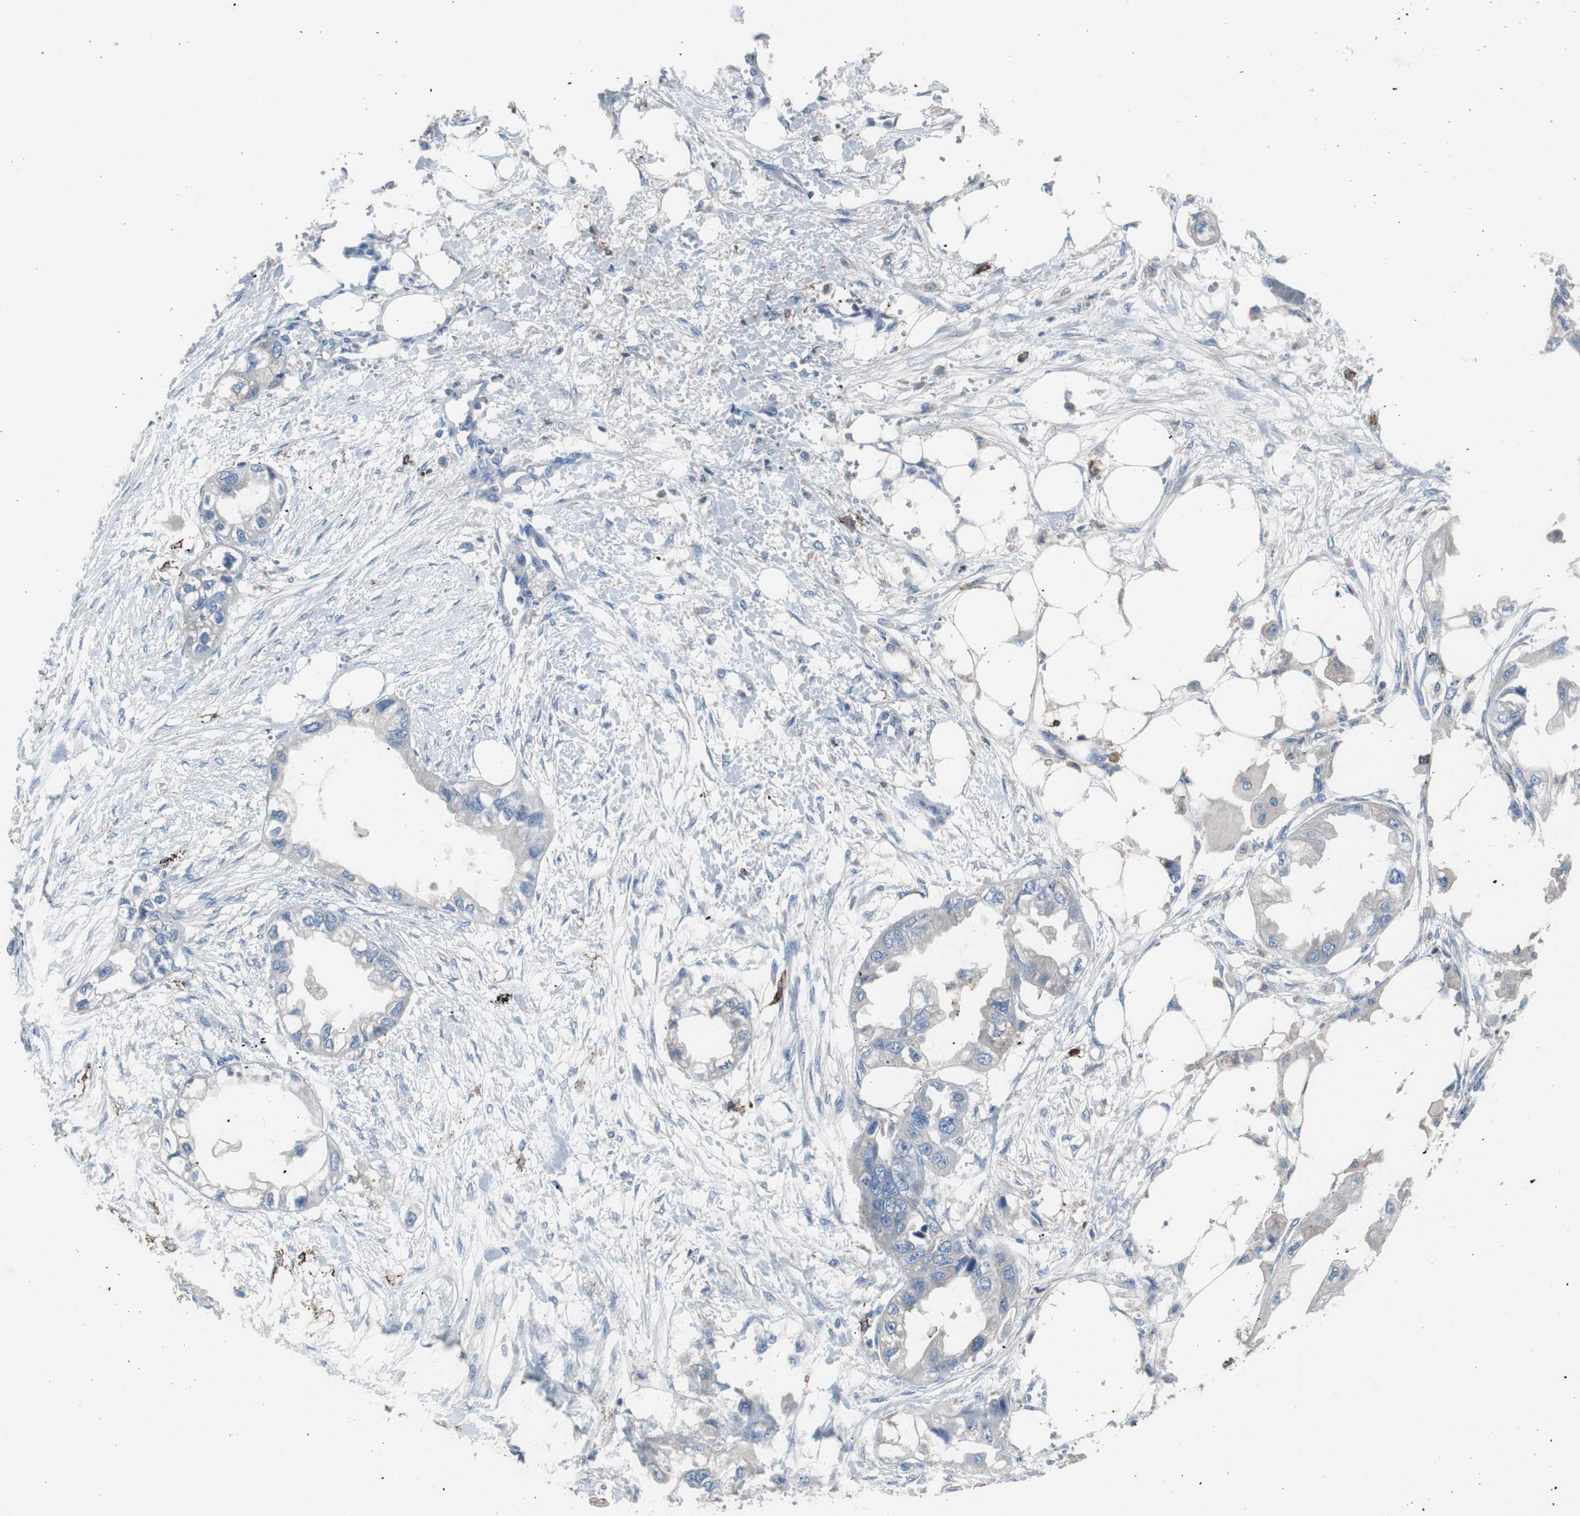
{"staining": {"intensity": "negative", "quantity": "none", "location": "none"}, "tissue": "endometrial cancer", "cell_type": "Tumor cells", "image_type": "cancer", "snomed": [{"axis": "morphology", "description": "Adenocarcinoma, NOS"}, {"axis": "topography", "description": "Endometrium"}], "caption": "There is no significant expression in tumor cells of endometrial cancer (adenocarcinoma). The staining is performed using DAB brown chromogen with nuclei counter-stained in using hematoxylin.", "gene": "FCGR2B", "patient": {"sex": "female", "age": 67}}